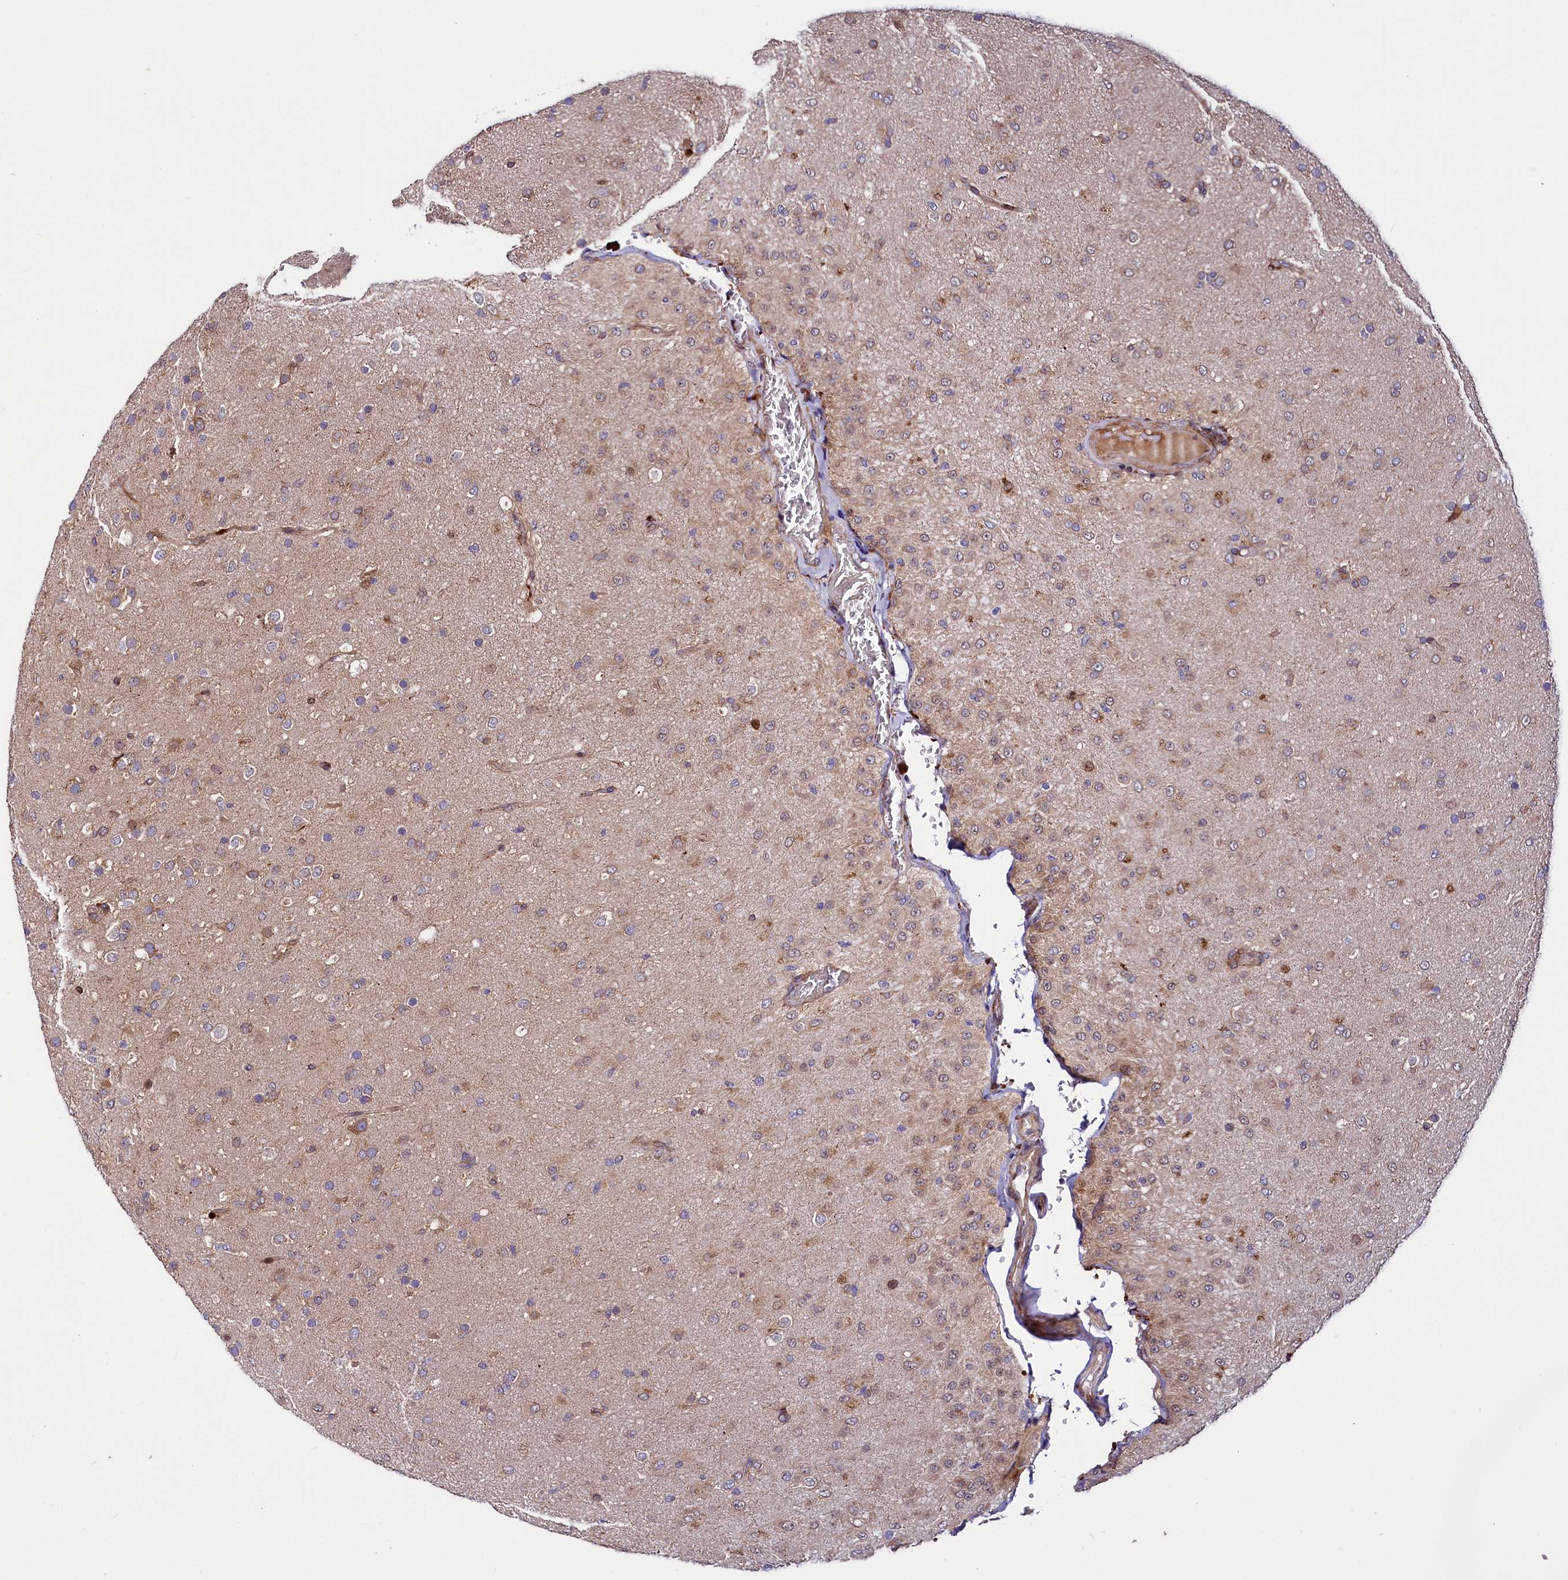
{"staining": {"intensity": "moderate", "quantity": "<25%", "location": "nuclear"}, "tissue": "glioma", "cell_type": "Tumor cells", "image_type": "cancer", "snomed": [{"axis": "morphology", "description": "Glioma, malignant, Low grade"}, {"axis": "topography", "description": "Brain"}], "caption": "This is a histology image of immunohistochemistry (IHC) staining of malignant low-grade glioma, which shows moderate staining in the nuclear of tumor cells.", "gene": "PDZRN3", "patient": {"sex": "male", "age": 65}}